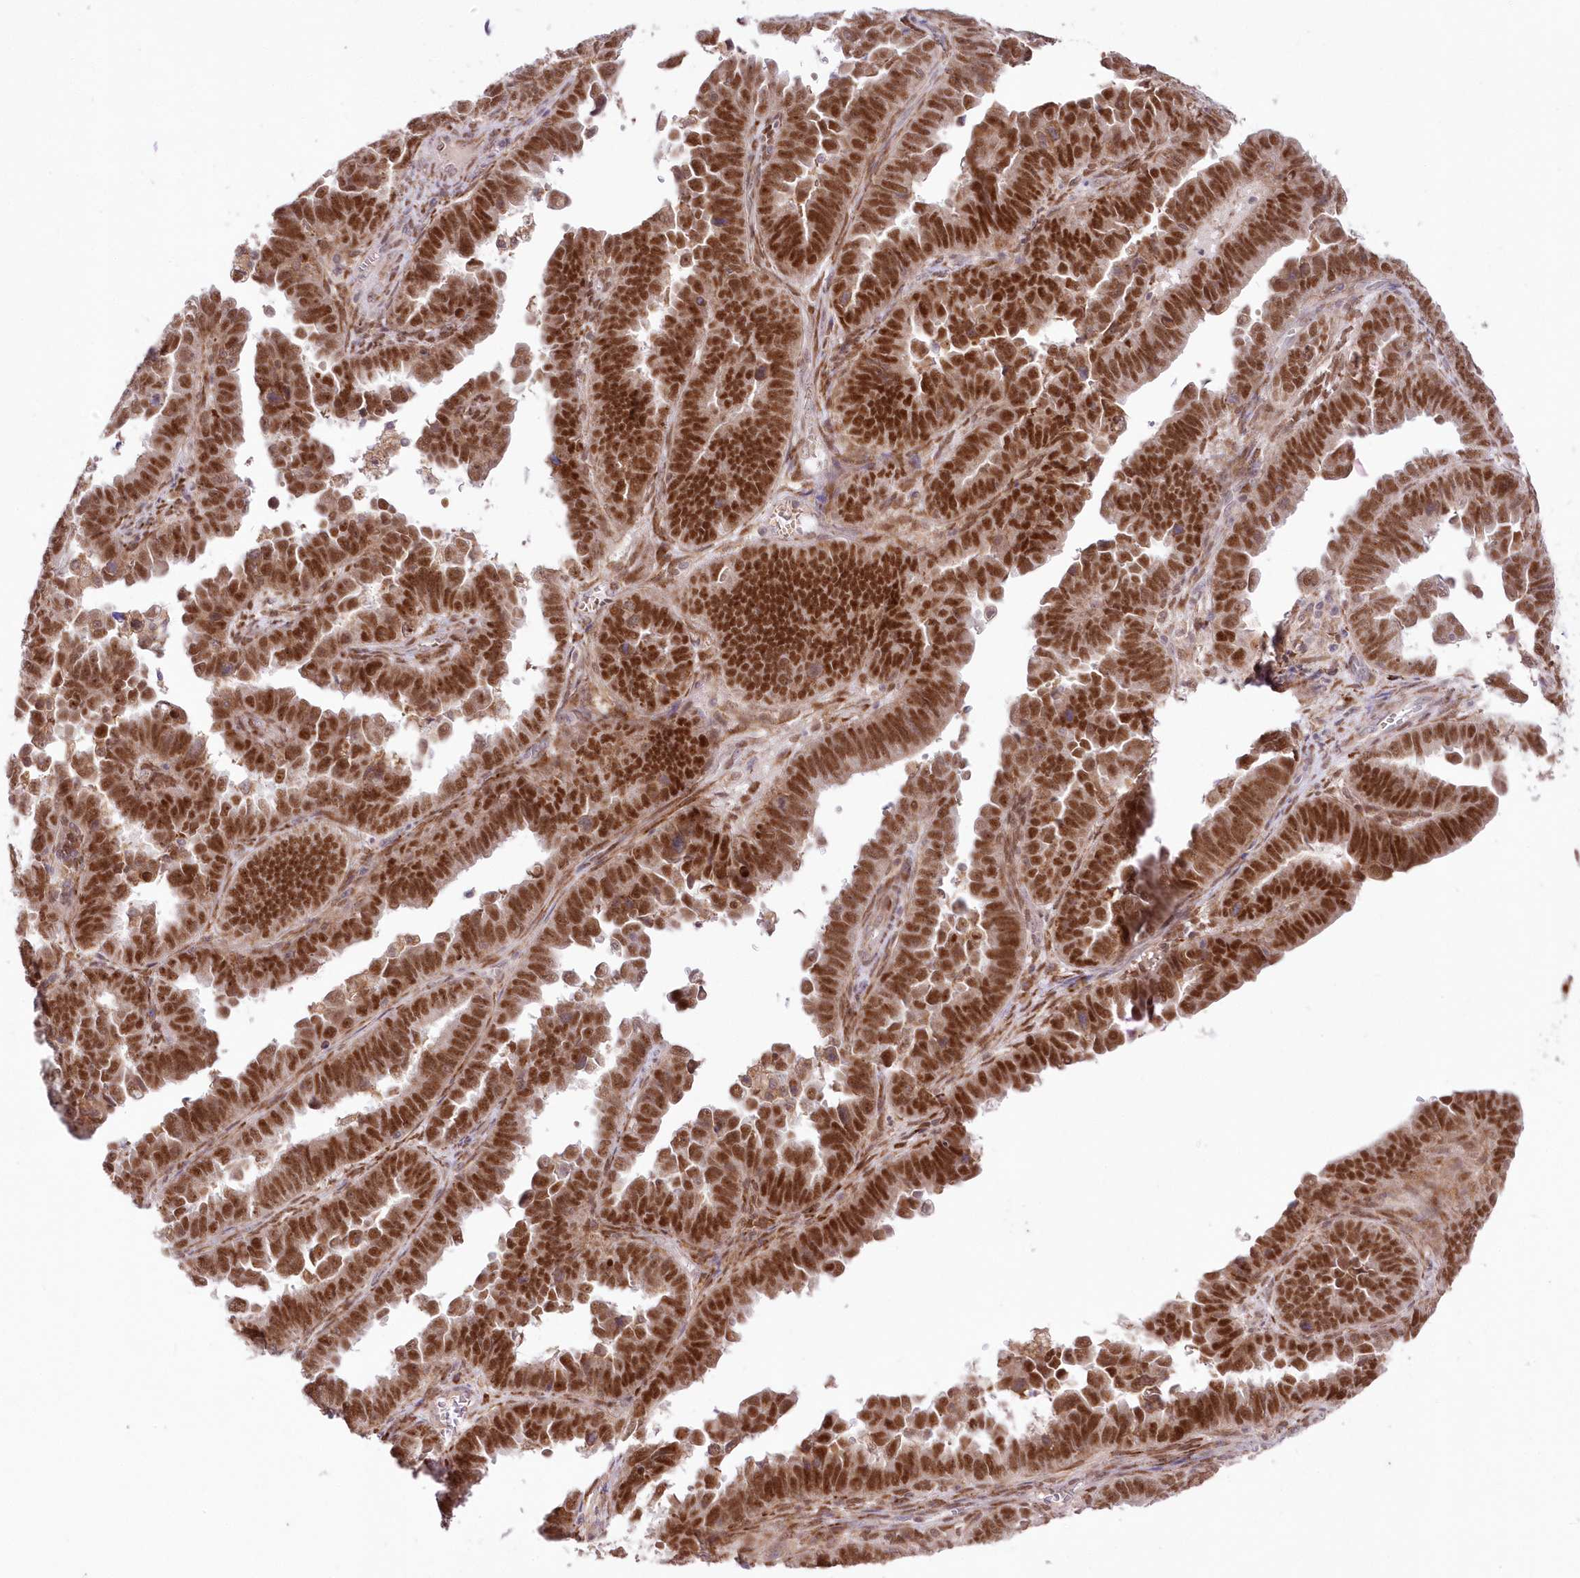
{"staining": {"intensity": "strong", "quantity": ">75%", "location": "nuclear"}, "tissue": "endometrial cancer", "cell_type": "Tumor cells", "image_type": "cancer", "snomed": [{"axis": "morphology", "description": "Adenocarcinoma, NOS"}, {"axis": "topography", "description": "Endometrium"}], "caption": "Strong nuclear expression for a protein is appreciated in about >75% of tumor cells of adenocarcinoma (endometrial) using IHC.", "gene": "LDB1", "patient": {"sex": "female", "age": 75}}